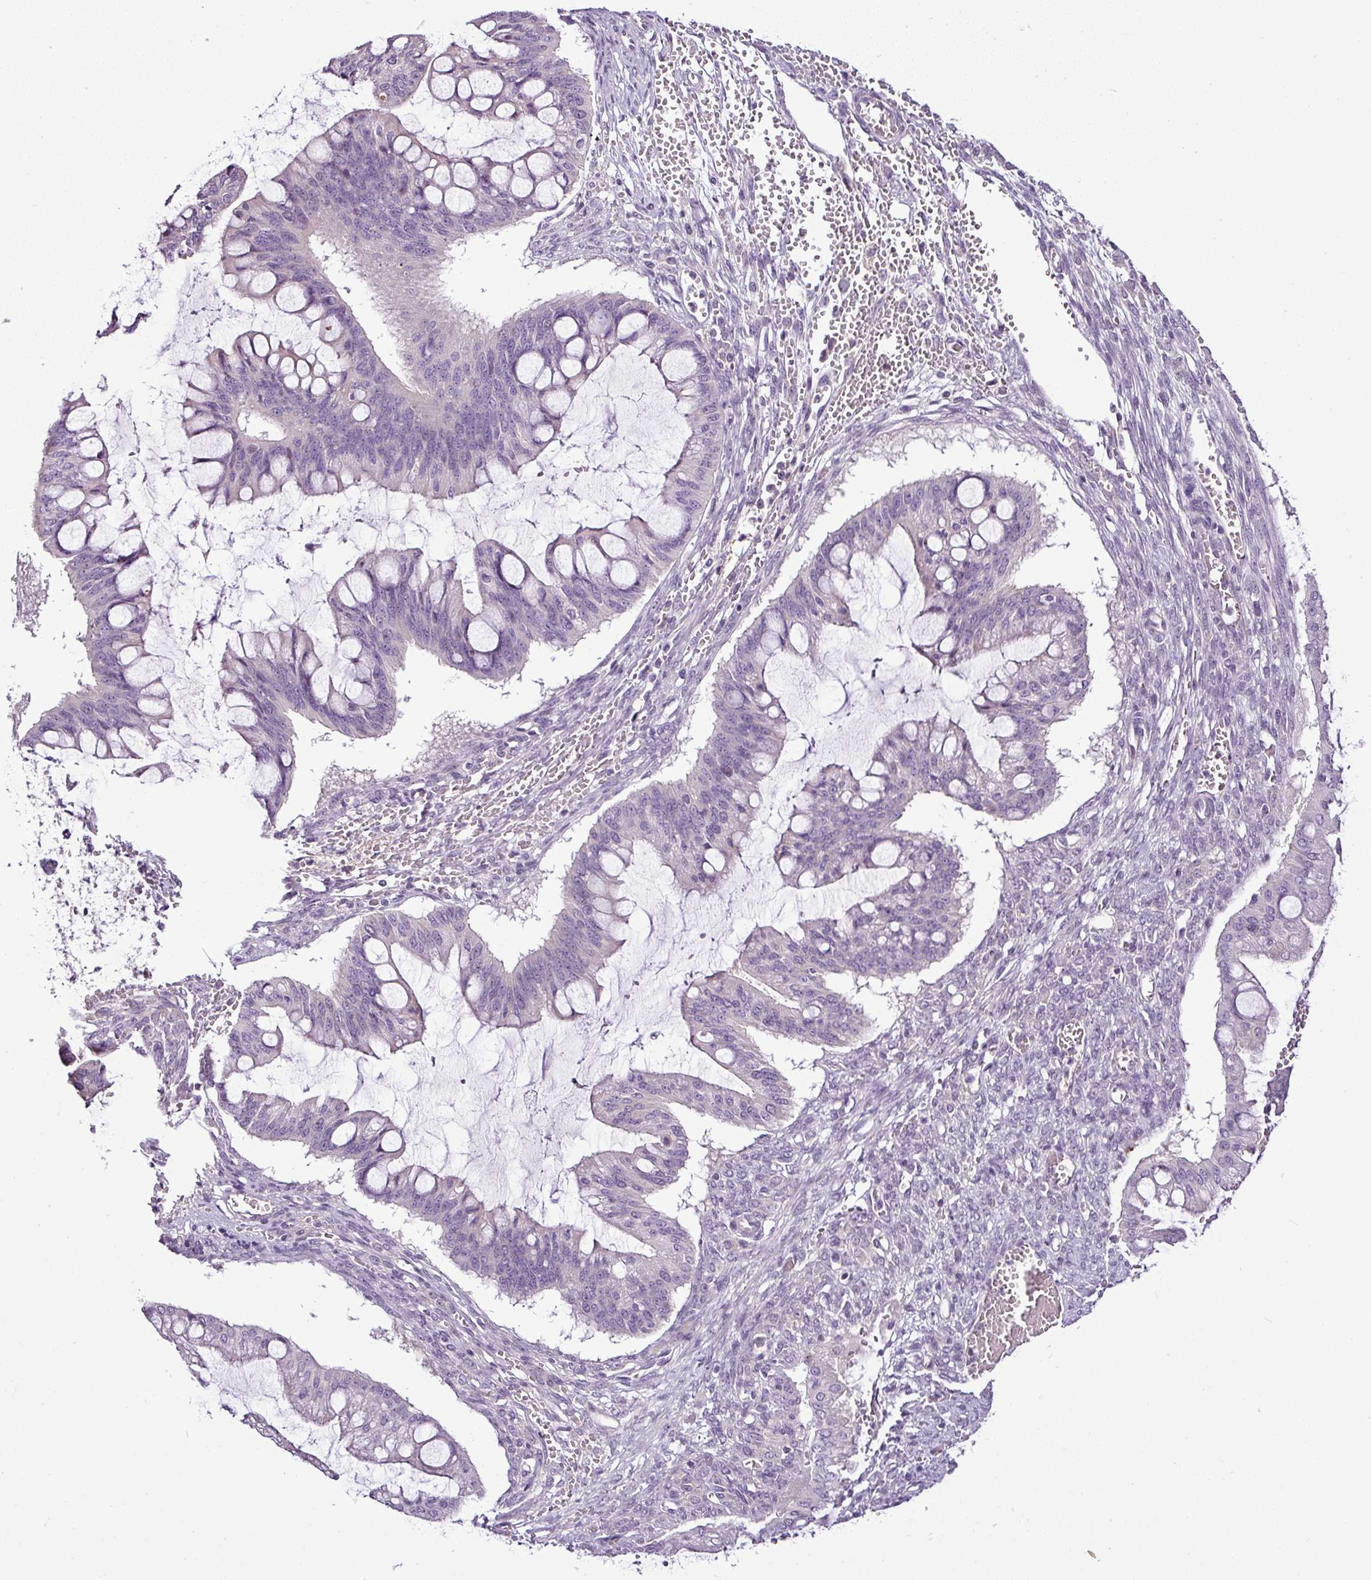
{"staining": {"intensity": "negative", "quantity": "none", "location": "none"}, "tissue": "ovarian cancer", "cell_type": "Tumor cells", "image_type": "cancer", "snomed": [{"axis": "morphology", "description": "Cystadenocarcinoma, mucinous, NOS"}, {"axis": "topography", "description": "Ovary"}], "caption": "This micrograph is of ovarian mucinous cystadenocarcinoma stained with immunohistochemistry to label a protein in brown with the nuclei are counter-stained blue. There is no positivity in tumor cells.", "gene": "TEX30", "patient": {"sex": "female", "age": 73}}